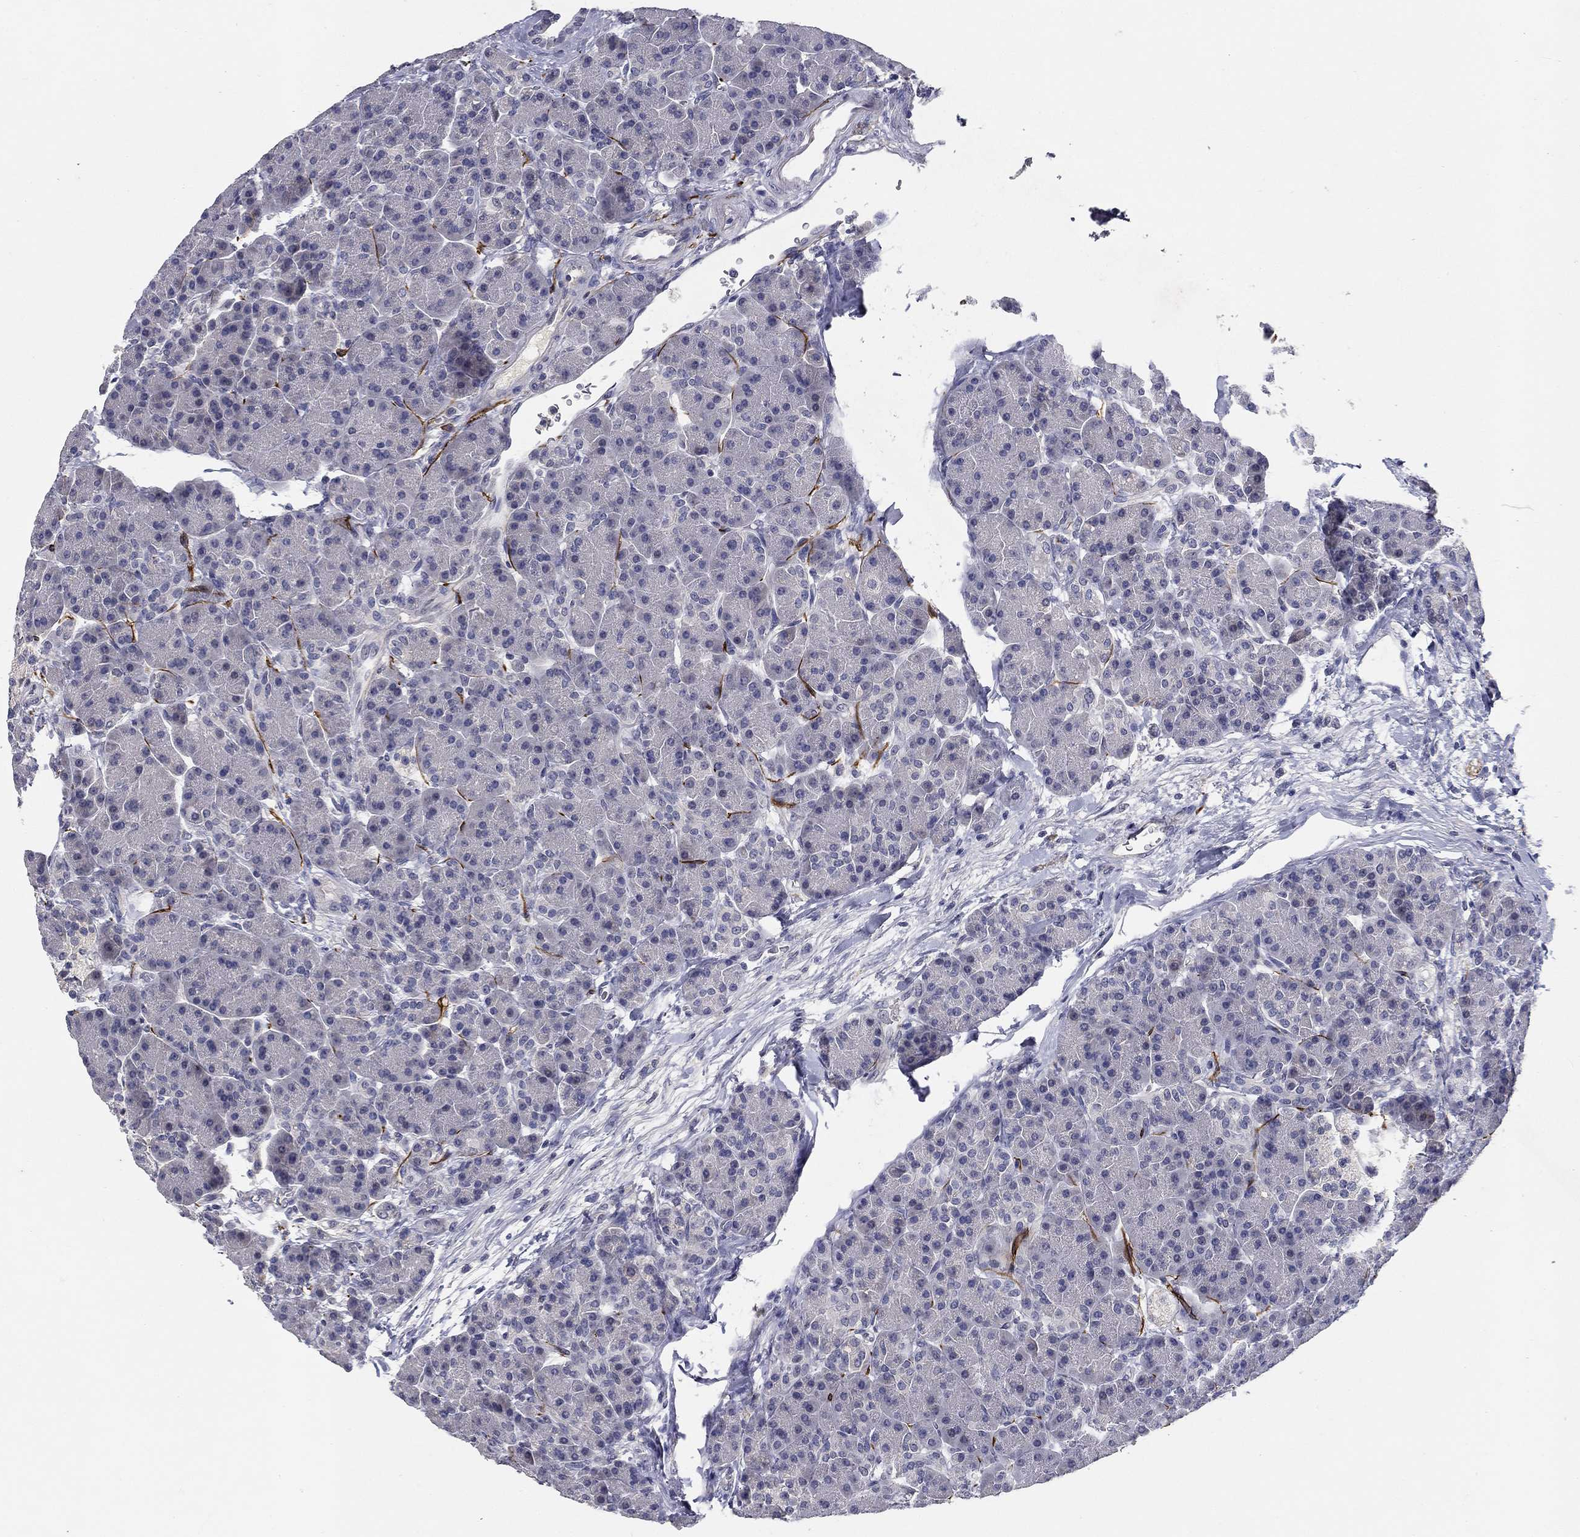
{"staining": {"intensity": "negative", "quantity": "none", "location": "none"}, "tissue": "pancreas", "cell_type": "Exocrine glandular cells", "image_type": "normal", "snomed": [{"axis": "morphology", "description": "Normal tissue, NOS"}, {"axis": "topography", "description": "Pancreas"}], "caption": "This is an immunohistochemistry image of unremarkable pancreas. There is no staining in exocrine glandular cells.", "gene": "CD274", "patient": {"sex": "female", "age": 63}}